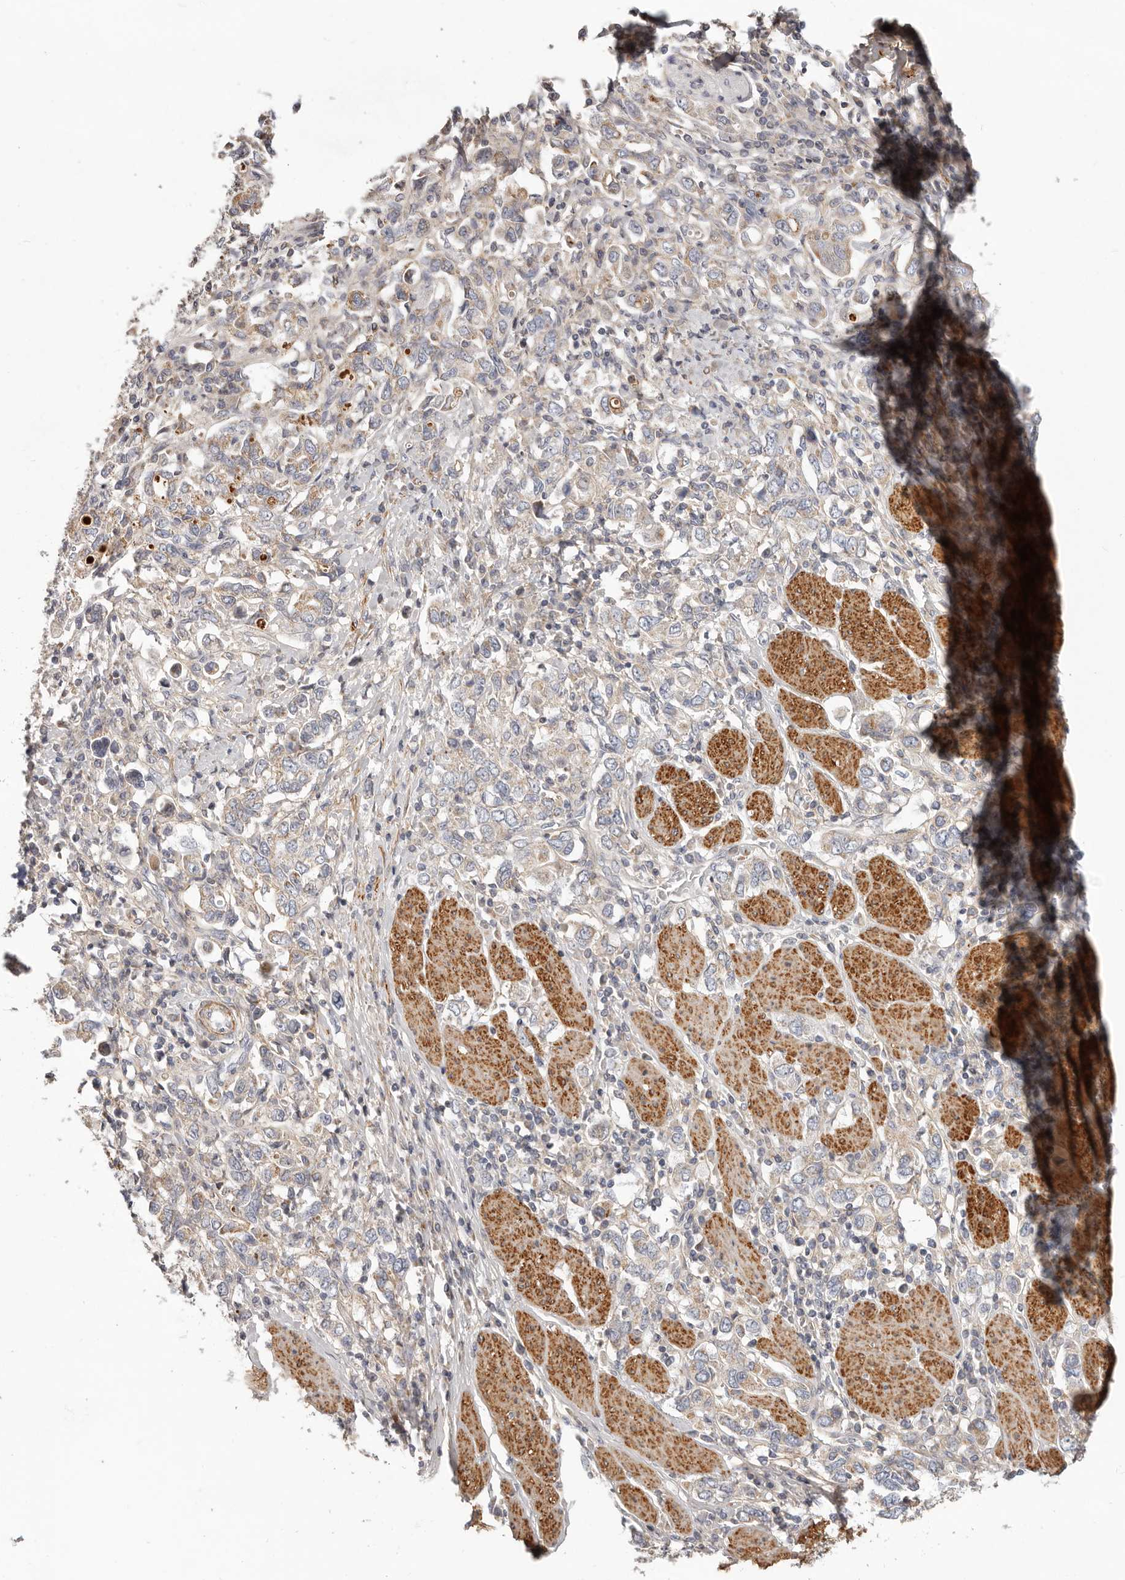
{"staining": {"intensity": "weak", "quantity": "<25%", "location": "cytoplasmic/membranous"}, "tissue": "stomach cancer", "cell_type": "Tumor cells", "image_type": "cancer", "snomed": [{"axis": "morphology", "description": "Adenocarcinoma, NOS"}, {"axis": "topography", "description": "Stomach, upper"}], "caption": "Histopathology image shows no significant protein staining in tumor cells of adenocarcinoma (stomach). Nuclei are stained in blue.", "gene": "MRPS10", "patient": {"sex": "male", "age": 62}}